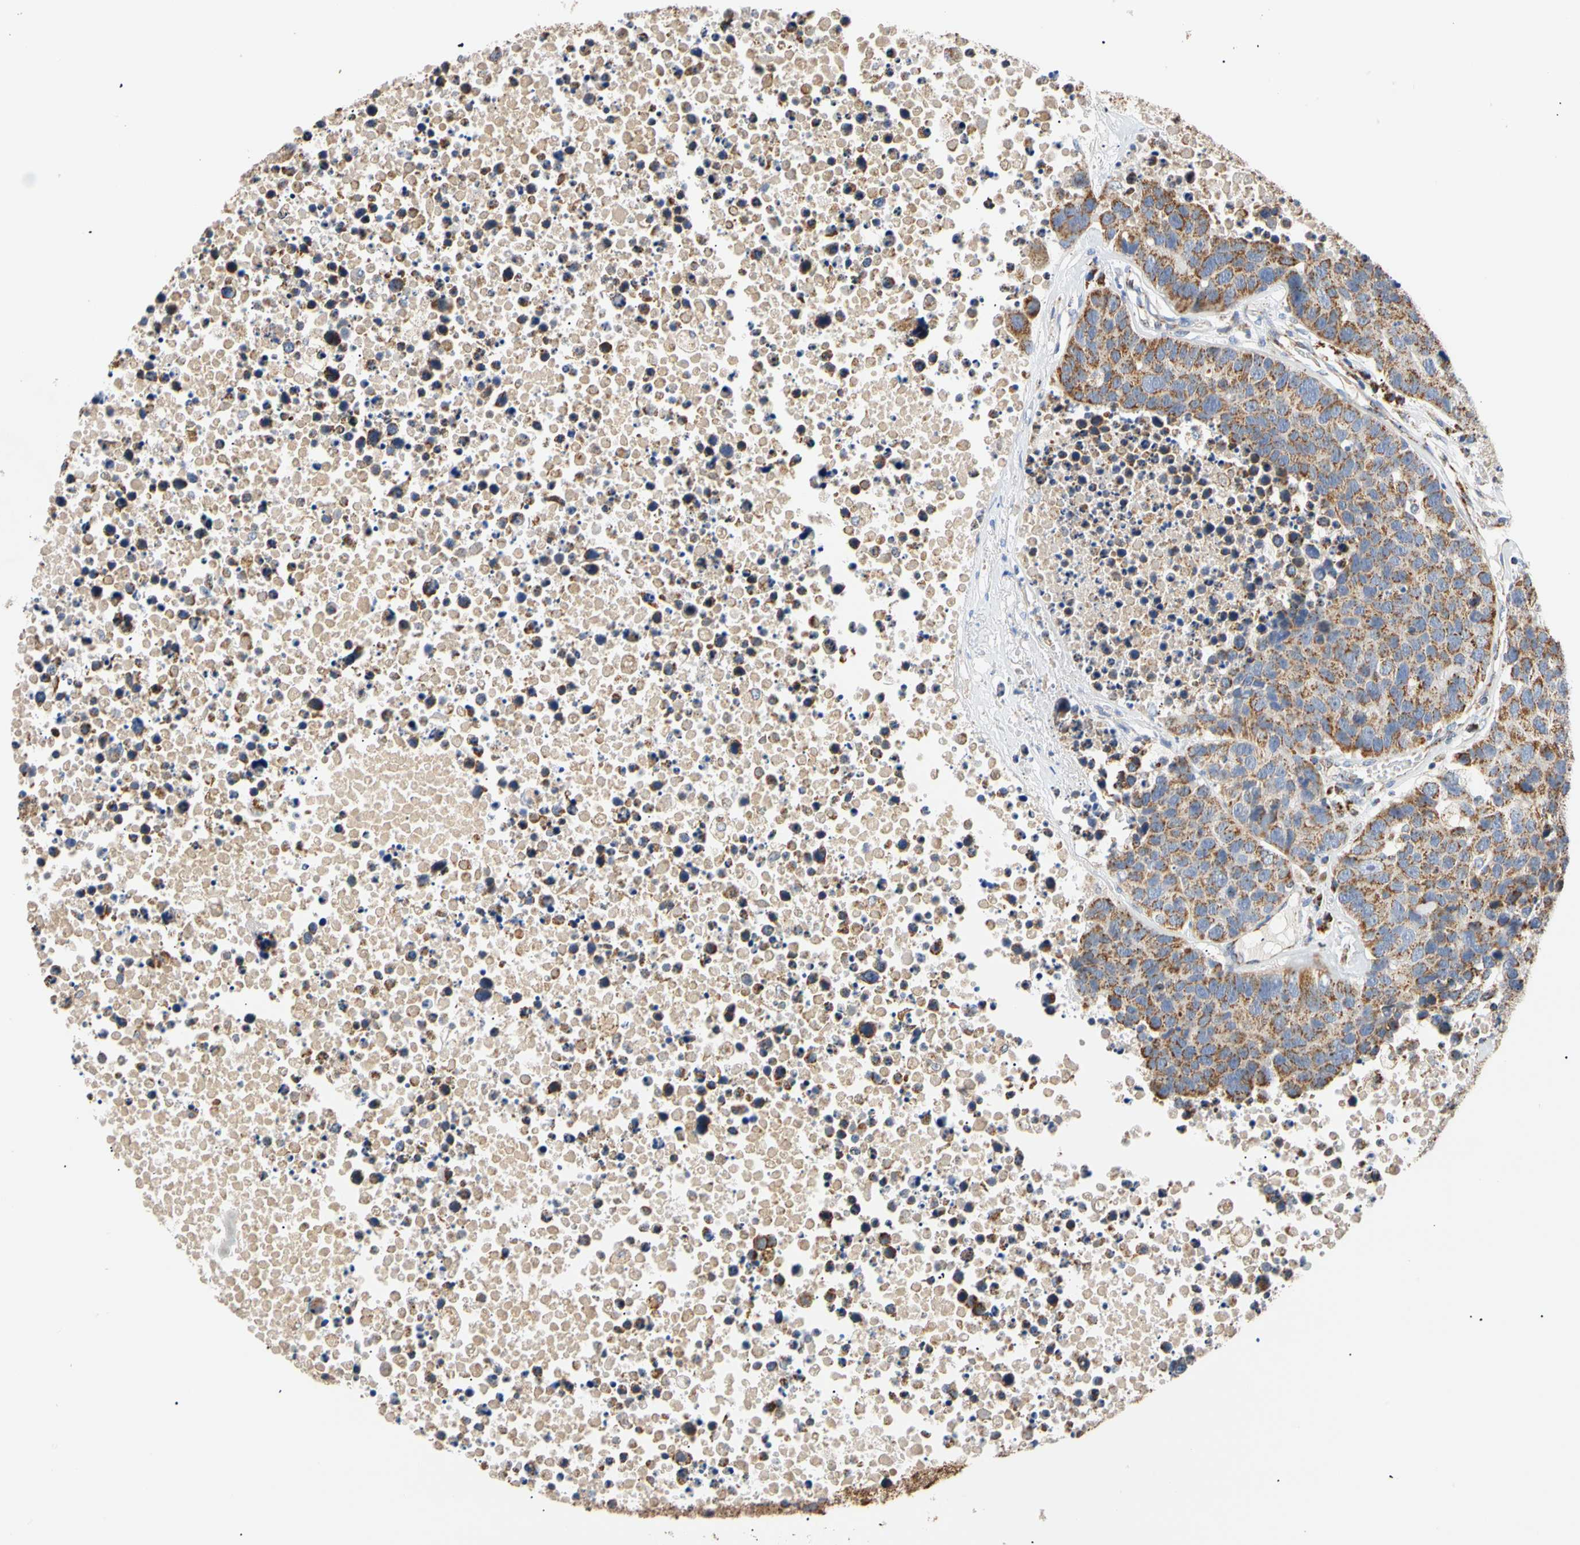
{"staining": {"intensity": "moderate", "quantity": ">75%", "location": "cytoplasmic/membranous"}, "tissue": "carcinoid", "cell_type": "Tumor cells", "image_type": "cancer", "snomed": [{"axis": "morphology", "description": "Carcinoid, malignant, NOS"}, {"axis": "topography", "description": "Lung"}], "caption": "Carcinoid (malignant) was stained to show a protein in brown. There is medium levels of moderate cytoplasmic/membranous staining in about >75% of tumor cells.", "gene": "ACAT1", "patient": {"sex": "male", "age": 60}}